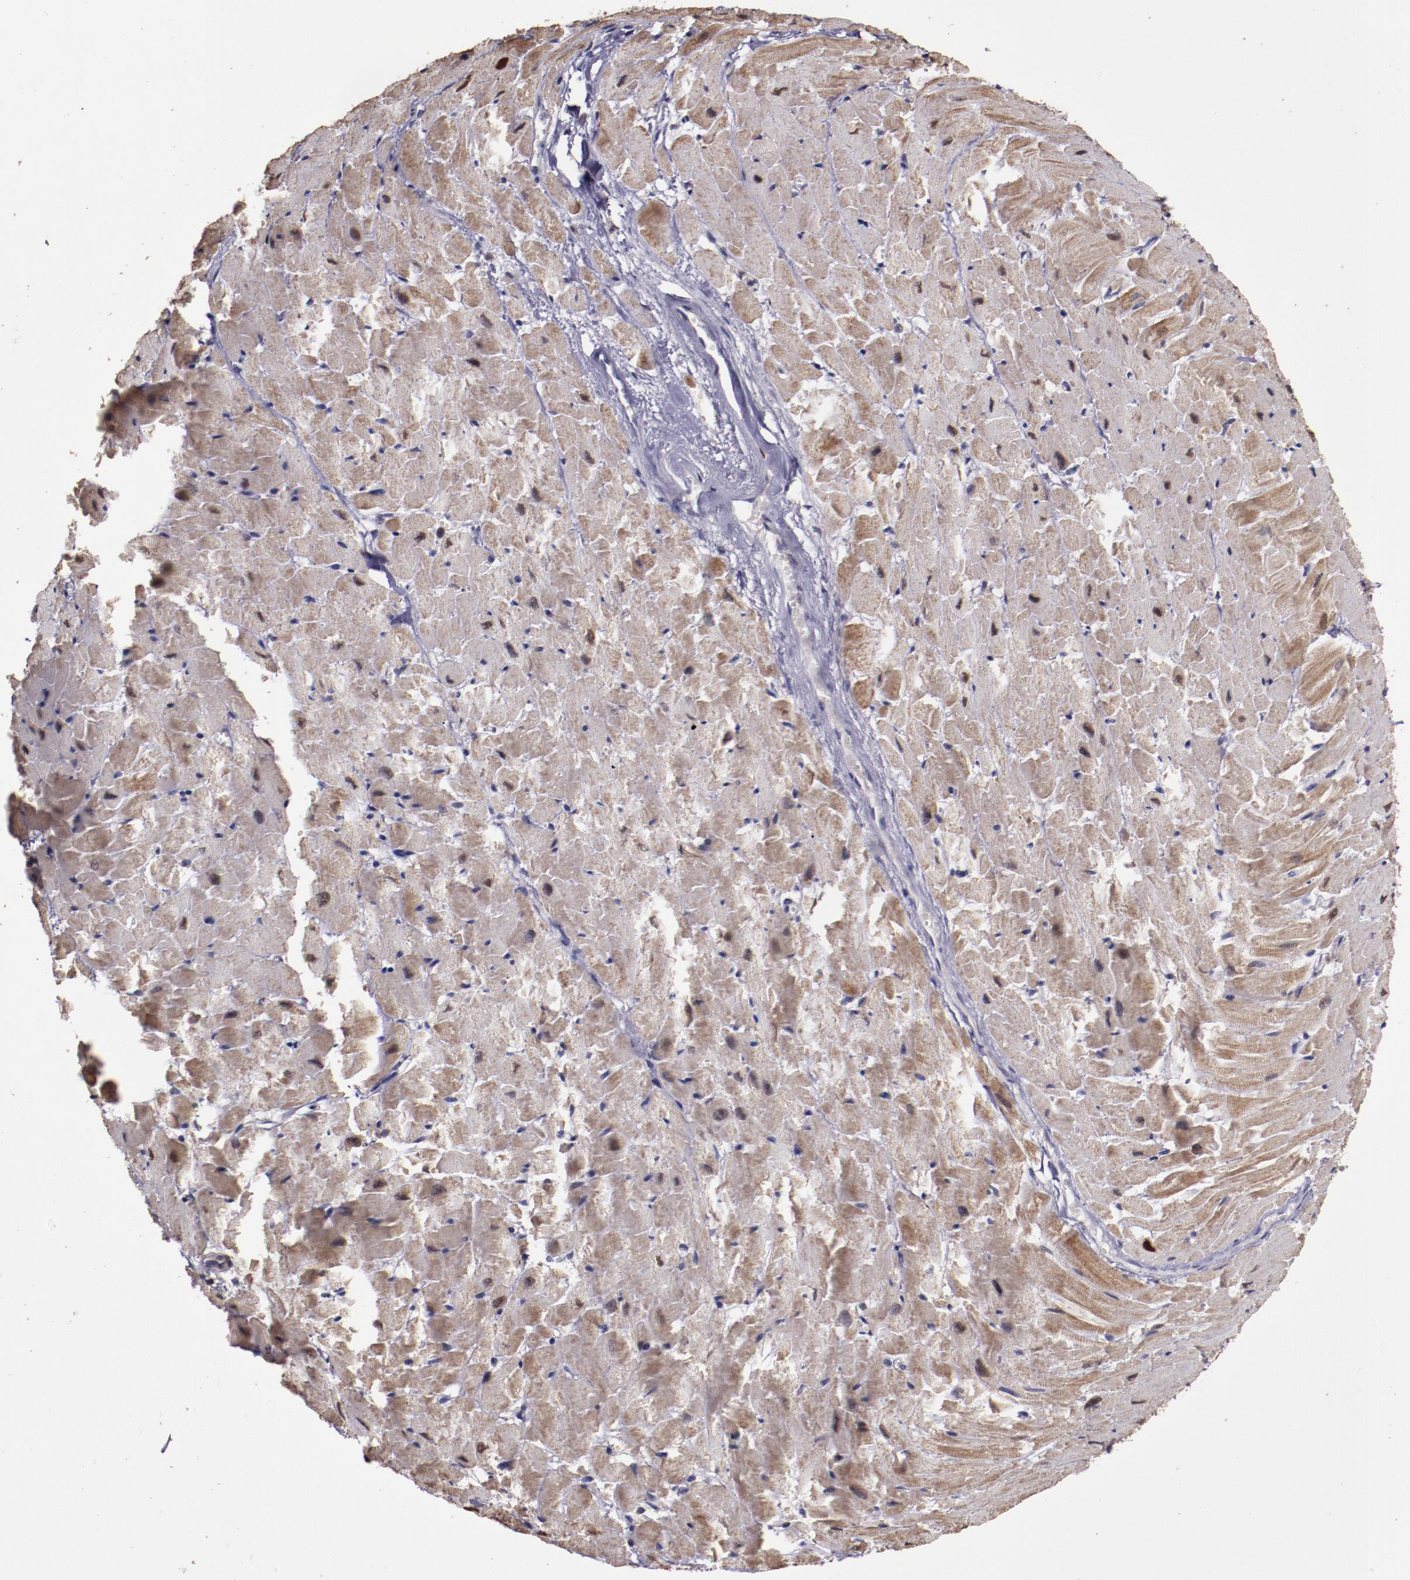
{"staining": {"intensity": "weak", "quantity": ">75%", "location": "cytoplasmic/membranous,nuclear"}, "tissue": "heart muscle", "cell_type": "Cardiomyocytes", "image_type": "normal", "snomed": [{"axis": "morphology", "description": "Normal tissue, NOS"}, {"axis": "topography", "description": "Heart"}], "caption": "Normal heart muscle reveals weak cytoplasmic/membranous,nuclear positivity in about >75% of cardiomyocytes (DAB (3,3'-diaminobenzidine) = brown stain, brightfield microscopy at high magnification)..", "gene": "CECR2", "patient": {"sex": "female", "age": 19}}